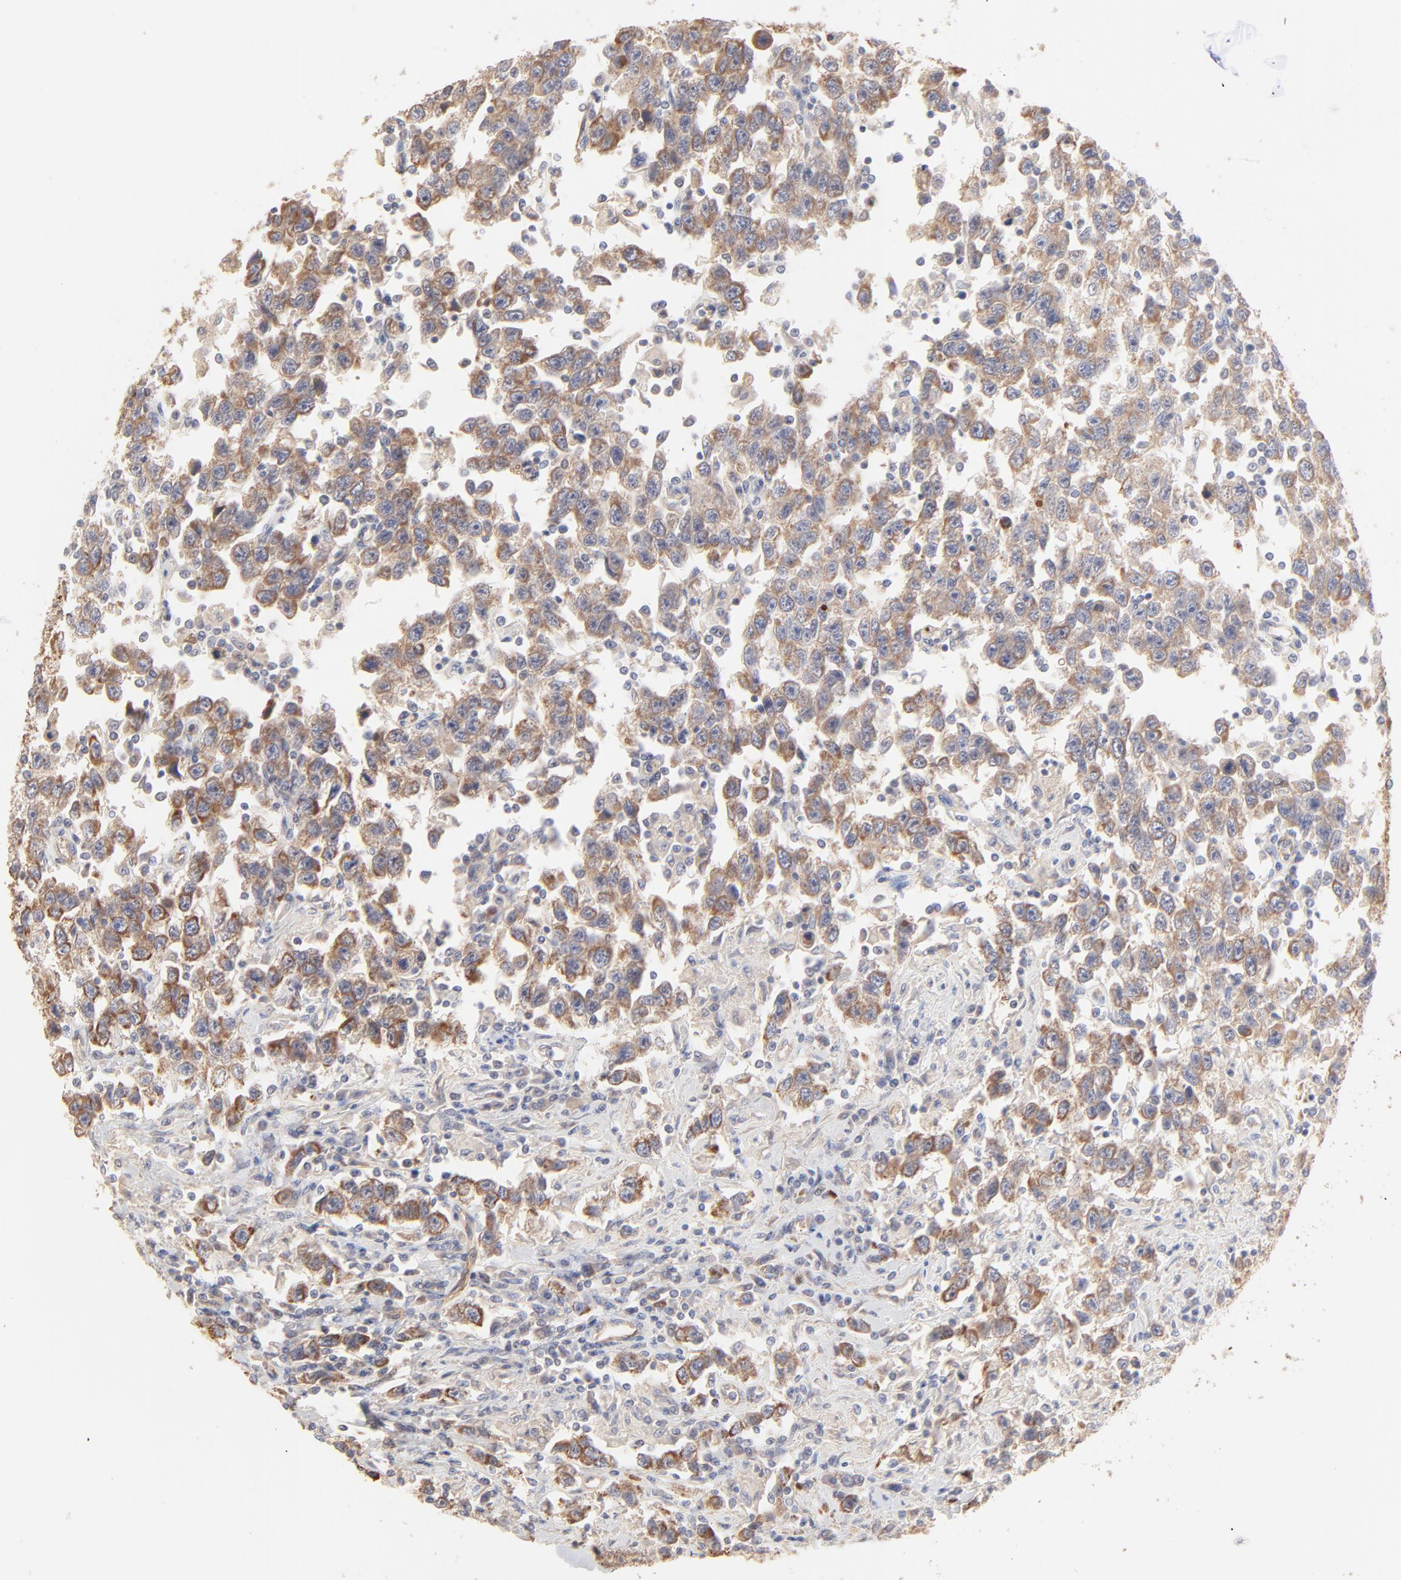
{"staining": {"intensity": "moderate", "quantity": ">75%", "location": "cytoplasmic/membranous"}, "tissue": "testis cancer", "cell_type": "Tumor cells", "image_type": "cancer", "snomed": [{"axis": "morphology", "description": "Seminoma, NOS"}, {"axis": "topography", "description": "Testis"}], "caption": "Seminoma (testis) was stained to show a protein in brown. There is medium levels of moderate cytoplasmic/membranous positivity in about >75% of tumor cells. Nuclei are stained in blue.", "gene": "SPTB", "patient": {"sex": "male", "age": 41}}